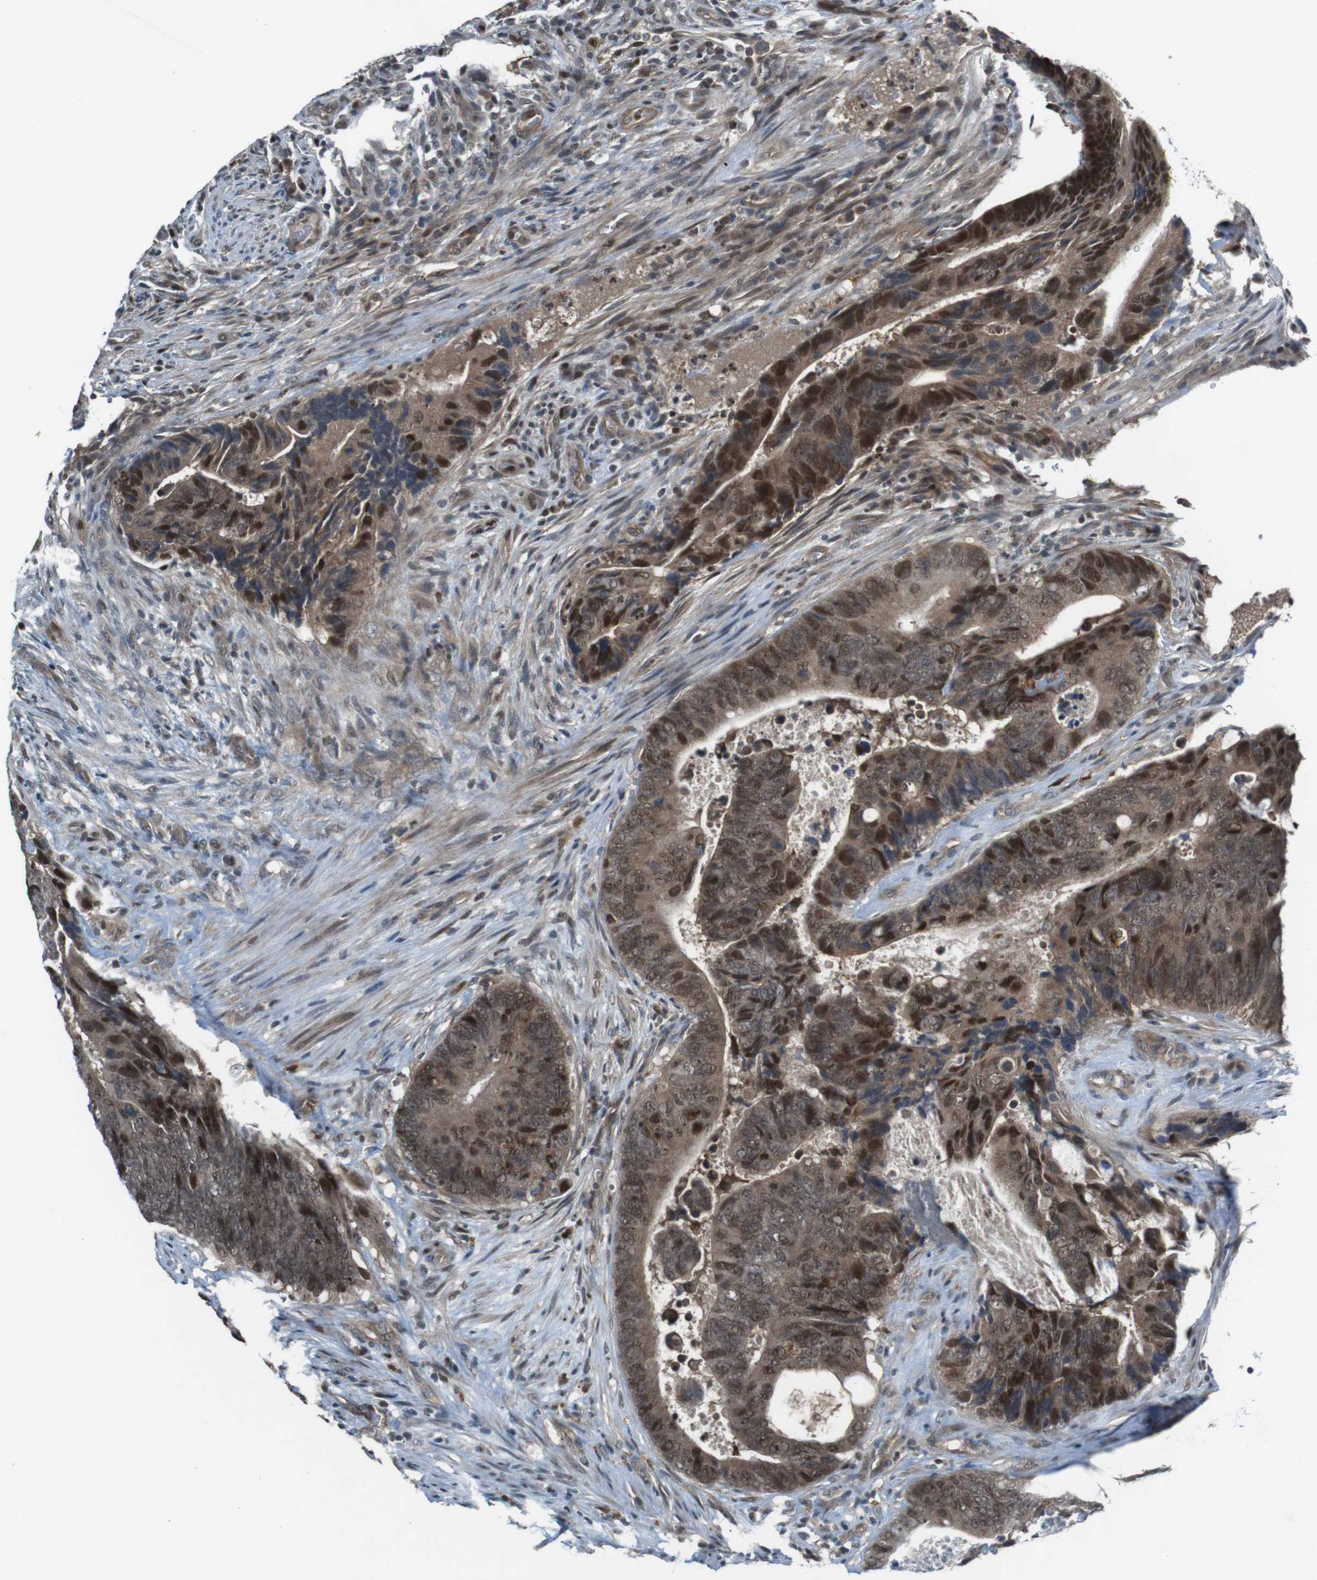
{"staining": {"intensity": "strong", "quantity": ">75%", "location": "cytoplasmic/membranous,nuclear"}, "tissue": "colorectal cancer", "cell_type": "Tumor cells", "image_type": "cancer", "snomed": [{"axis": "morphology", "description": "Normal tissue, NOS"}, {"axis": "morphology", "description": "Adenocarcinoma, NOS"}, {"axis": "topography", "description": "Colon"}], "caption": "Colorectal cancer (adenocarcinoma) stained with IHC shows strong cytoplasmic/membranous and nuclear positivity in approximately >75% of tumor cells.", "gene": "MAPKAPK5", "patient": {"sex": "male", "age": 56}}